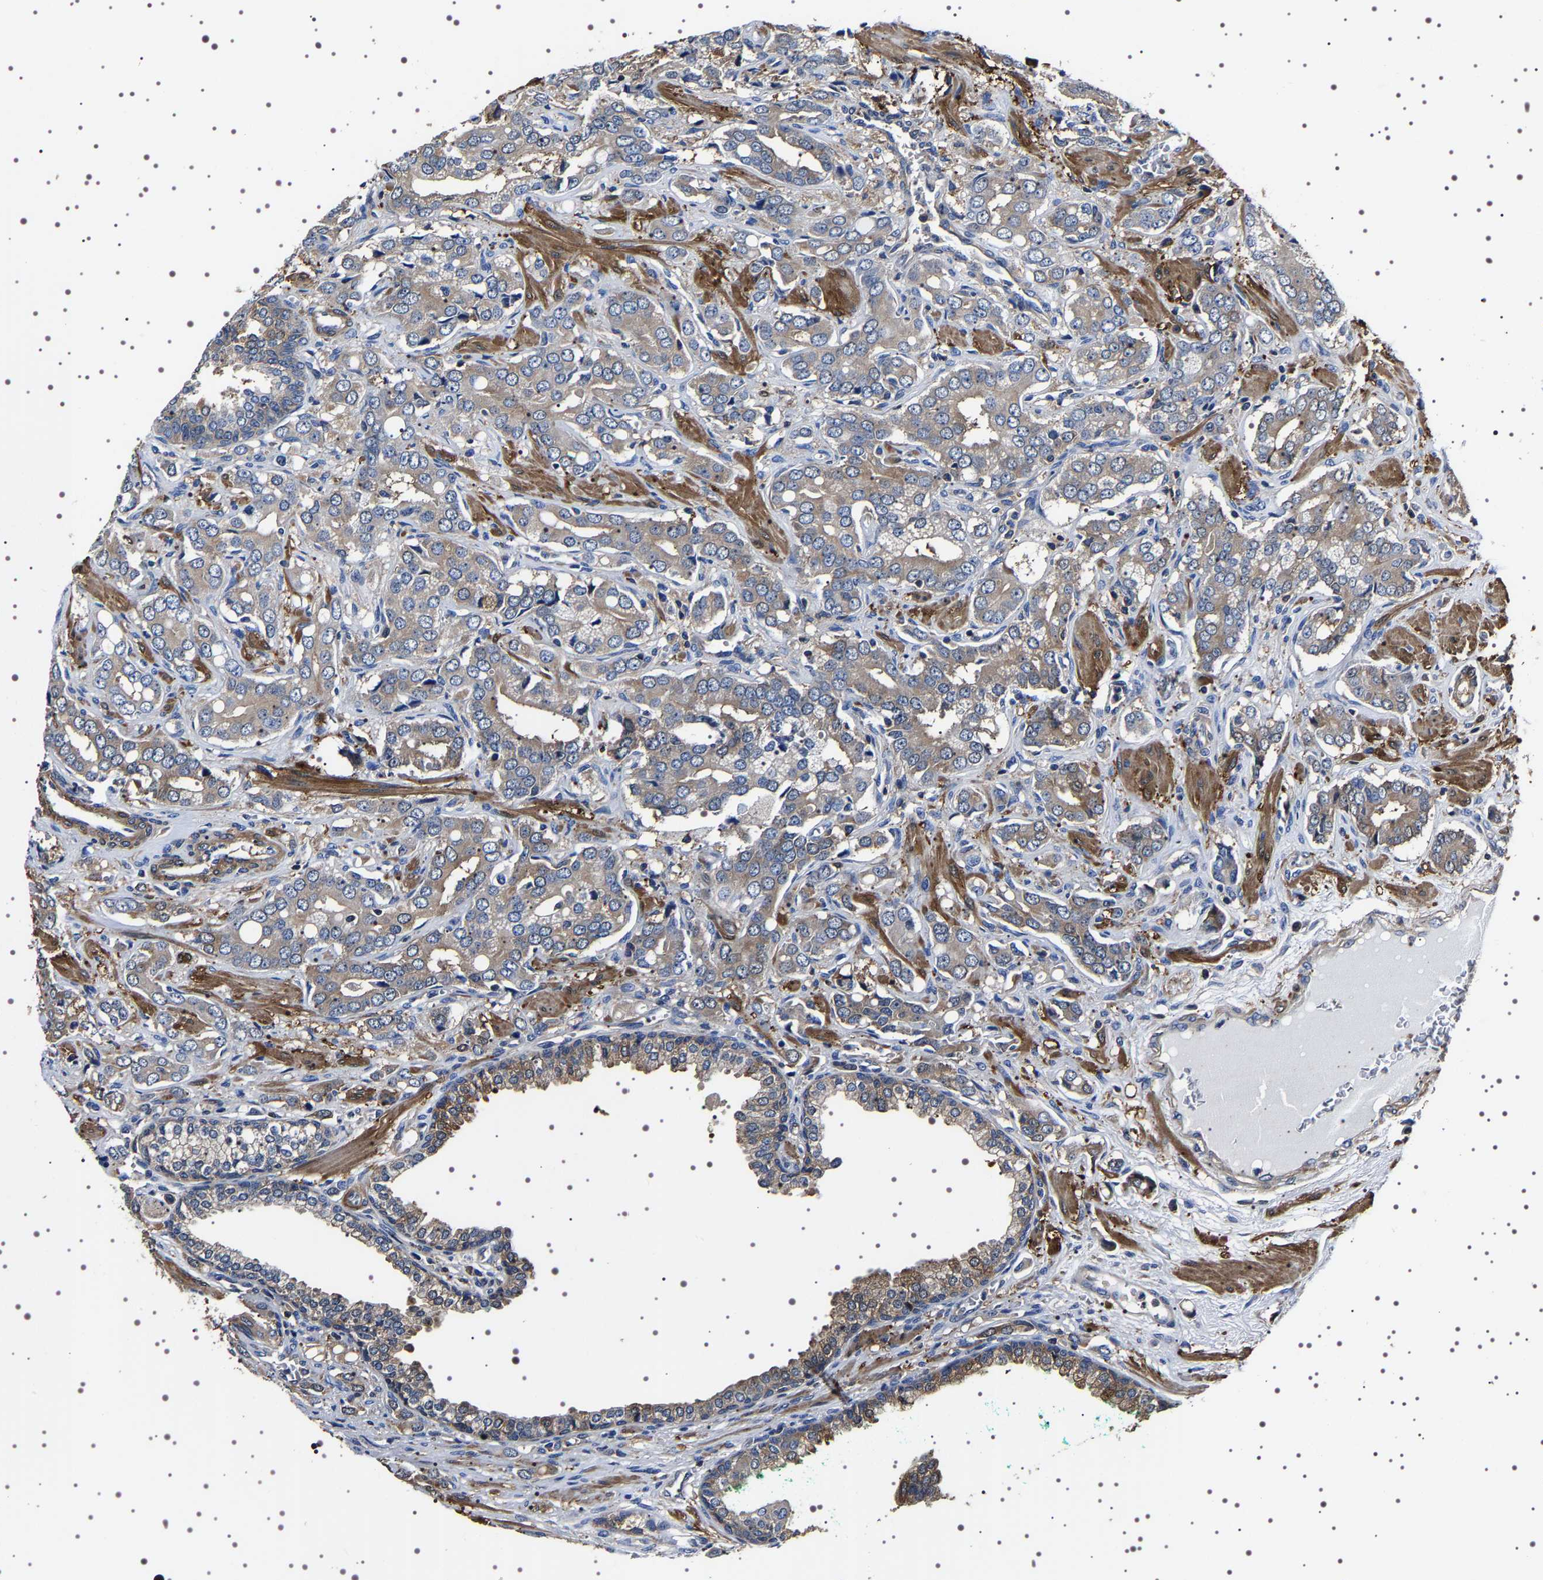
{"staining": {"intensity": "weak", "quantity": ">75%", "location": "cytoplasmic/membranous"}, "tissue": "prostate cancer", "cell_type": "Tumor cells", "image_type": "cancer", "snomed": [{"axis": "morphology", "description": "Adenocarcinoma, High grade"}, {"axis": "topography", "description": "Prostate"}], "caption": "Tumor cells display low levels of weak cytoplasmic/membranous expression in approximately >75% of cells in human prostate cancer (adenocarcinoma (high-grade)).", "gene": "WDR1", "patient": {"sex": "male", "age": 52}}